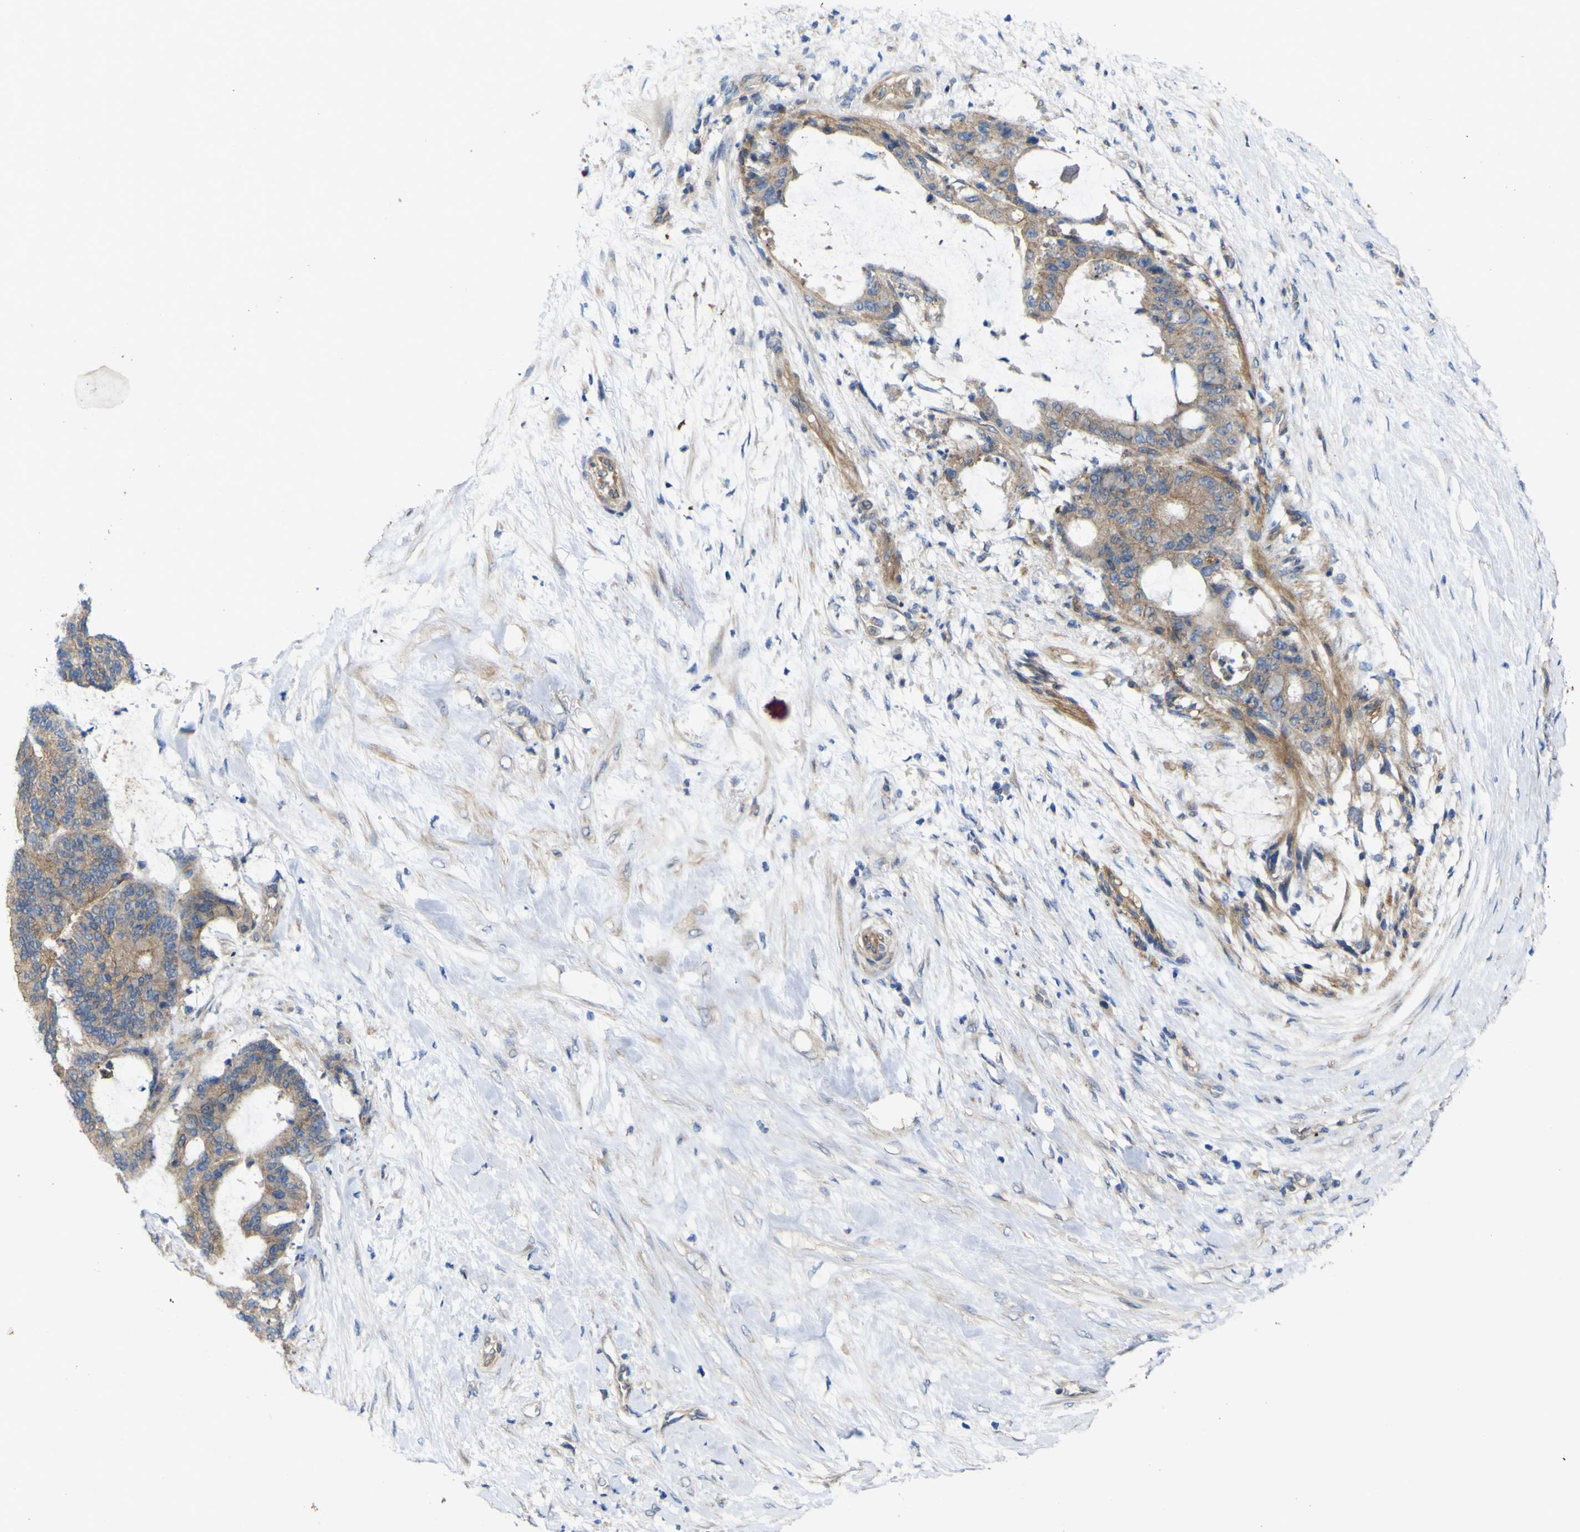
{"staining": {"intensity": "weak", "quantity": ">75%", "location": "cytoplasmic/membranous"}, "tissue": "liver cancer", "cell_type": "Tumor cells", "image_type": "cancer", "snomed": [{"axis": "morphology", "description": "Cholangiocarcinoma"}, {"axis": "topography", "description": "Liver"}], "caption": "Protein staining of cholangiocarcinoma (liver) tissue shows weak cytoplasmic/membranous expression in approximately >75% of tumor cells.", "gene": "TNFSF15", "patient": {"sex": "female", "age": 73}}